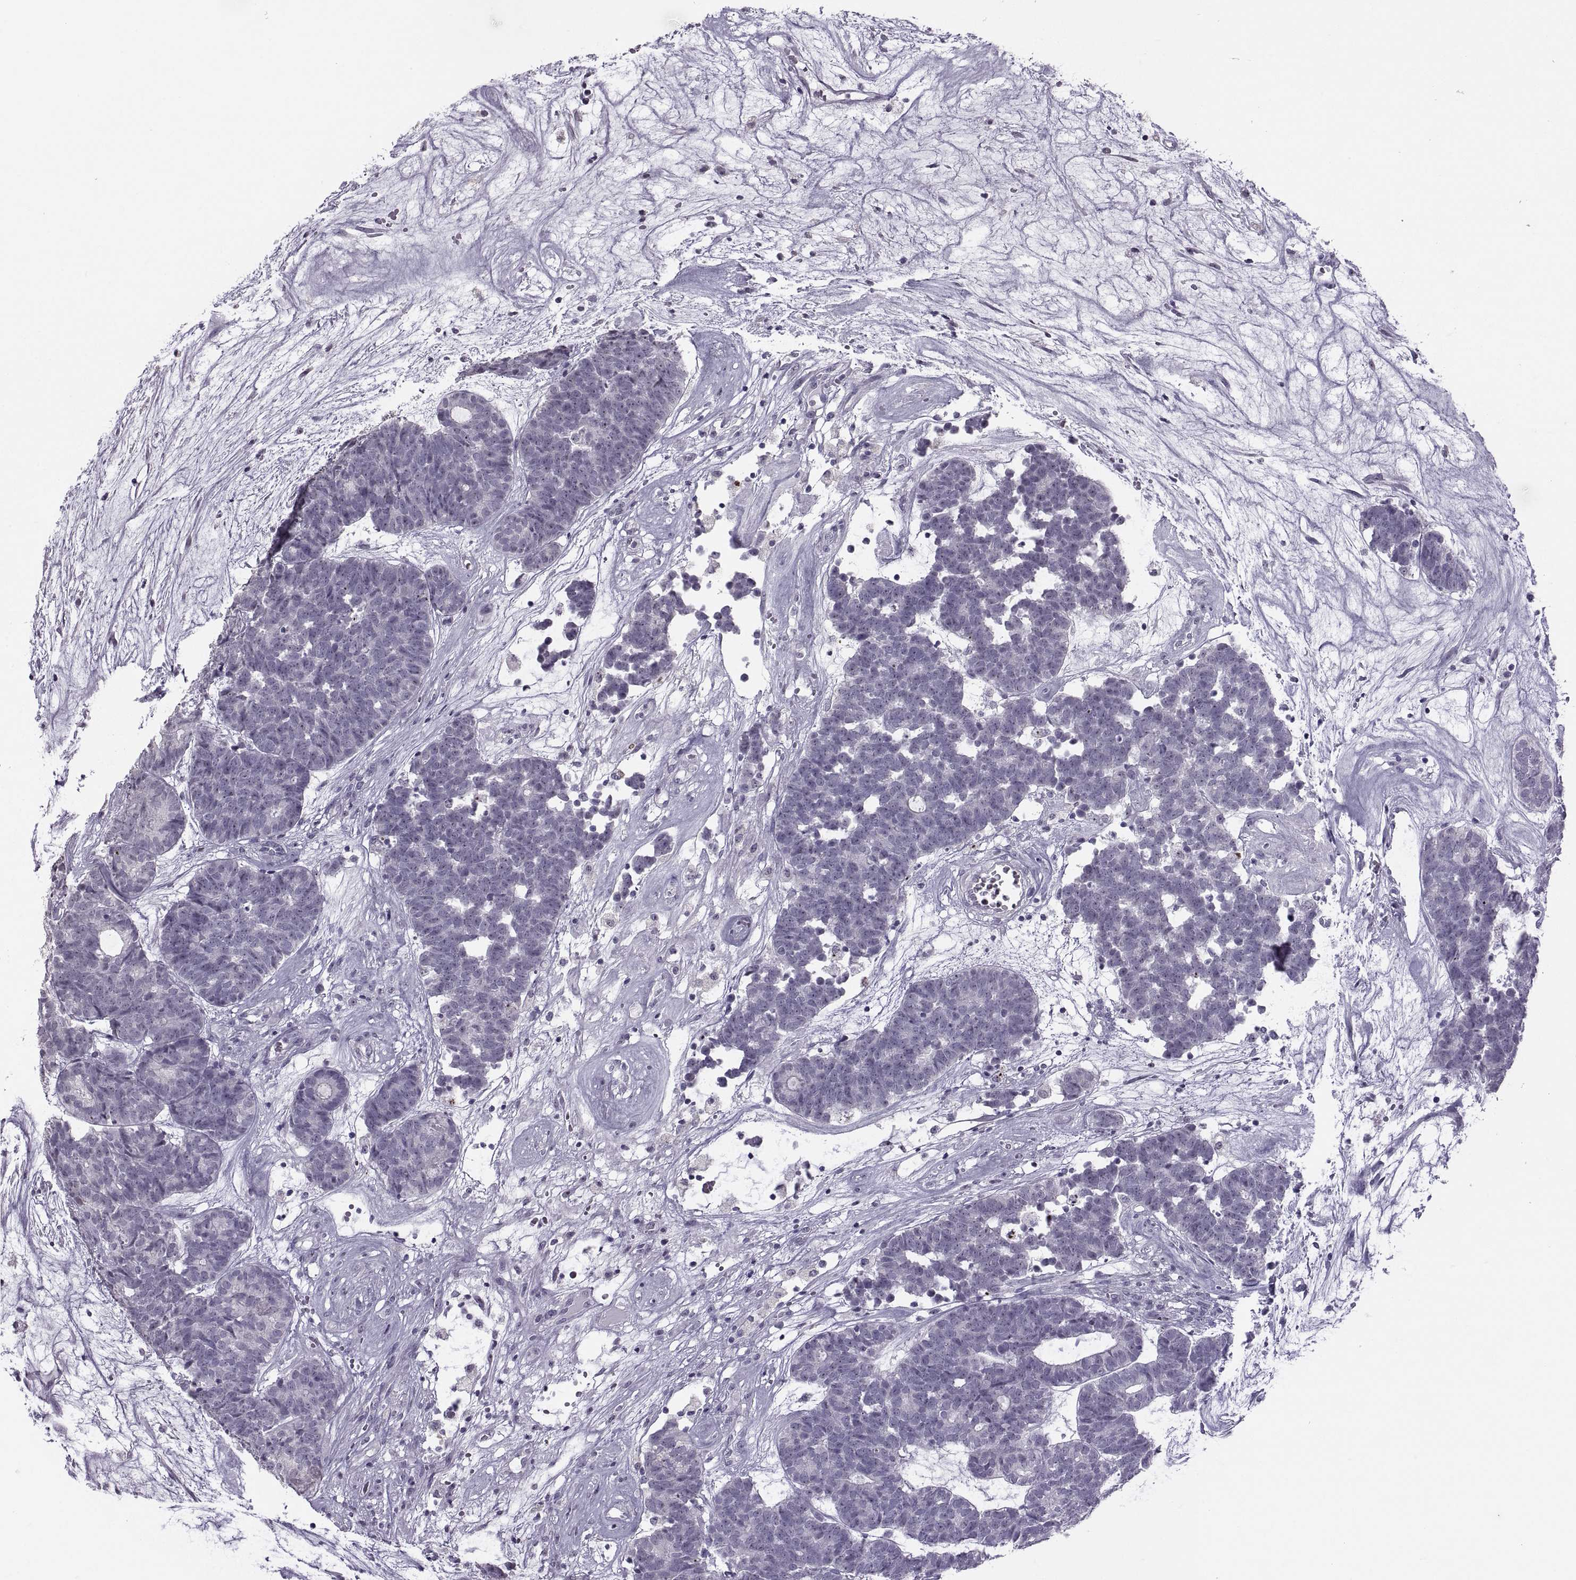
{"staining": {"intensity": "negative", "quantity": "none", "location": "none"}, "tissue": "head and neck cancer", "cell_type": "Tumor cells", "image_type": "cancer", "snomed": [{"axis": "morphology", "description": "Adenocarcinoma, NOS"}, {"axis": "topography", "description": "Head-Neck"}], "caption": "Adenocarcinoma (head and neck) stained for a protein using immunohistochemistry (IHC) displays no positivity tumor cells.", "gene": "ASIC2", "patient": {"sex": "female", "age": 81}}